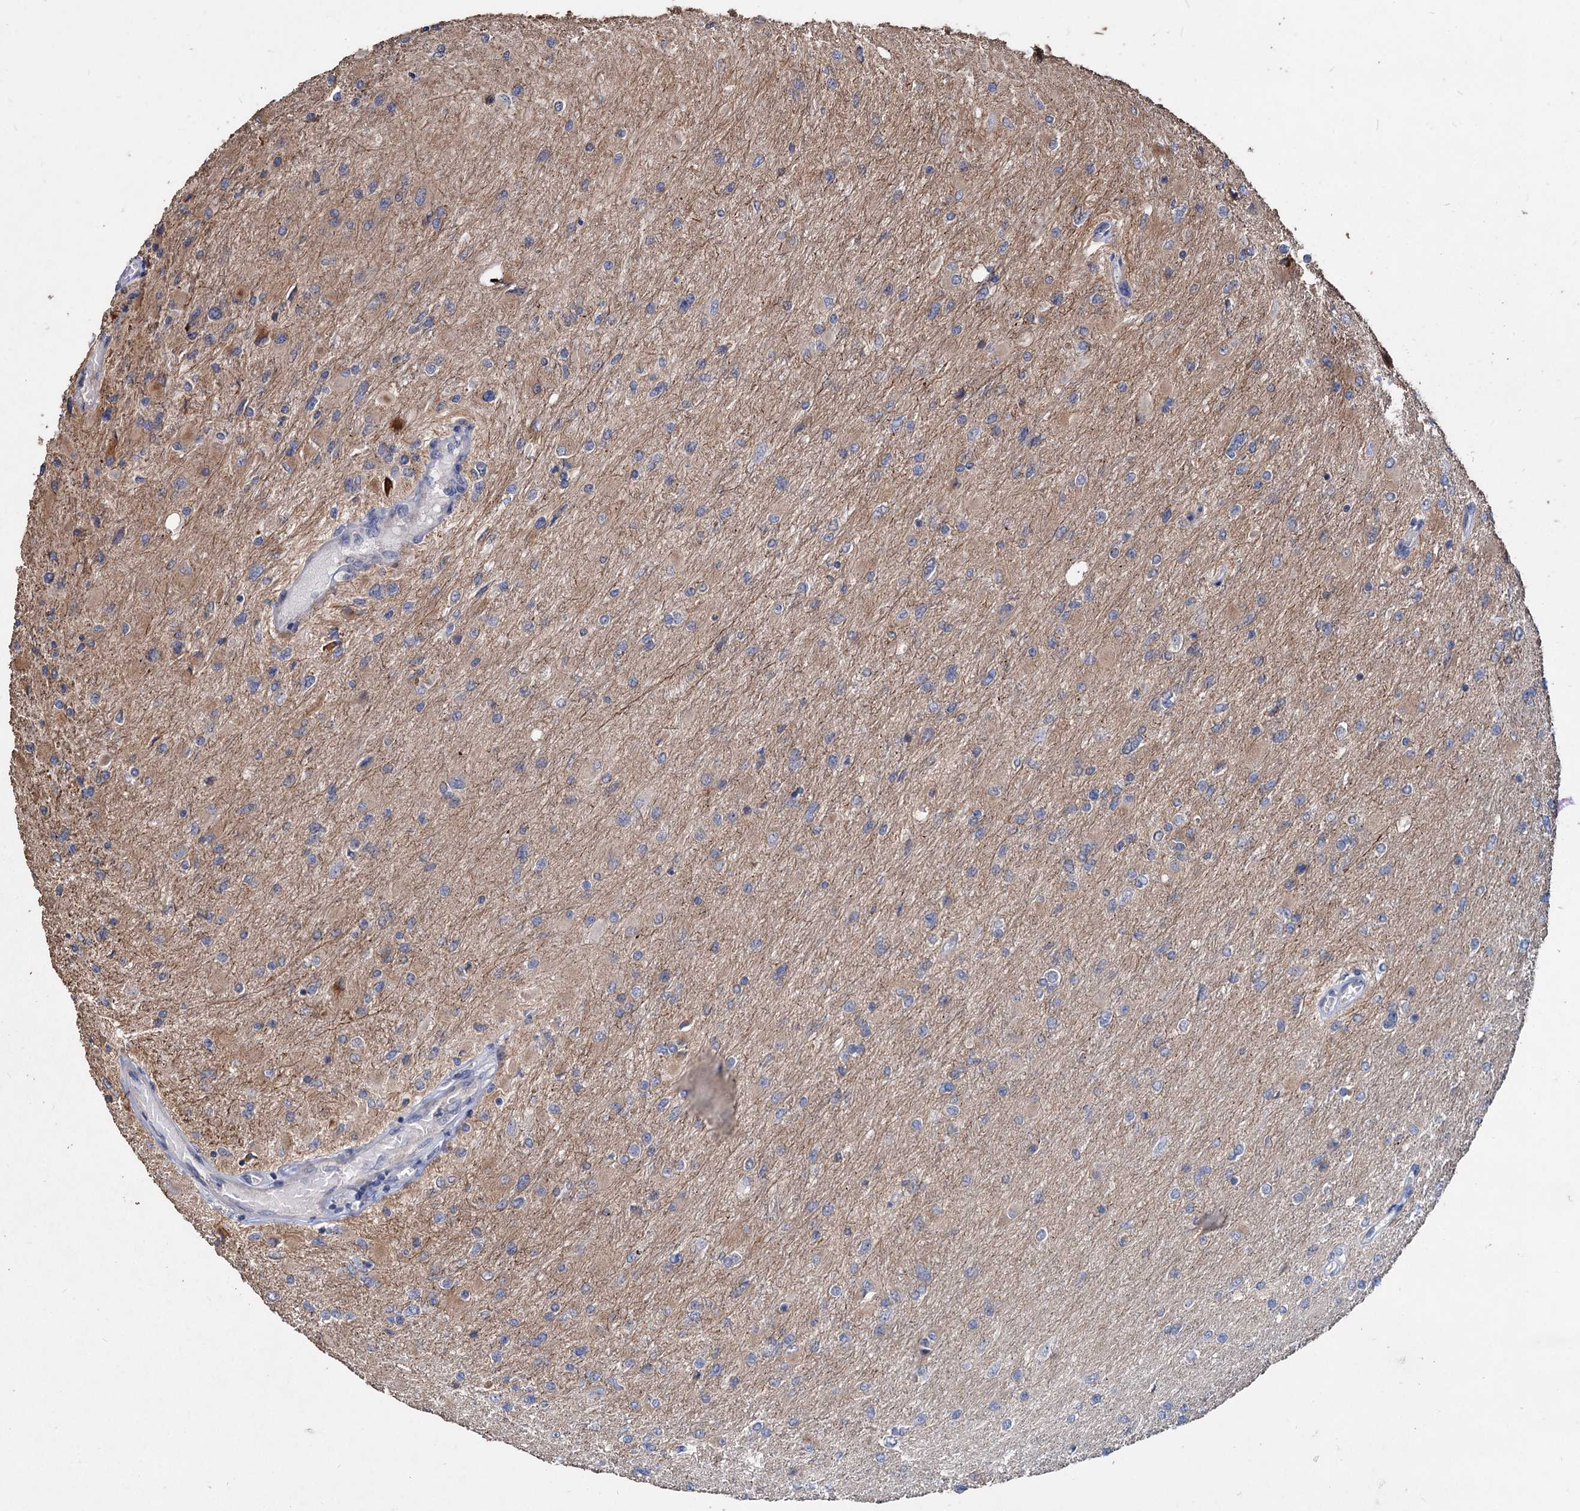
{"staining": {"intensity": "negative", "quantity": "none", "location": "none"}, "tissue": "glioma", "cell_type": "Tumor cells", "image_type": "cancer", "snomed": [{"axis": "morphology", "description": "Glioma, malignant, High grade"}, {"axis": "topography", "description": "Cerebral cortex"}], "caption": "High magnification brightfield microscopy of glioma stained with DAB (3,3'-diaminobenzidine) (brown) and counterstained with hematoxylin (blue): tumor cells show no significant staining.", "gene": "DEPDC4", "patient": {"sex": "female", "age": 36}}